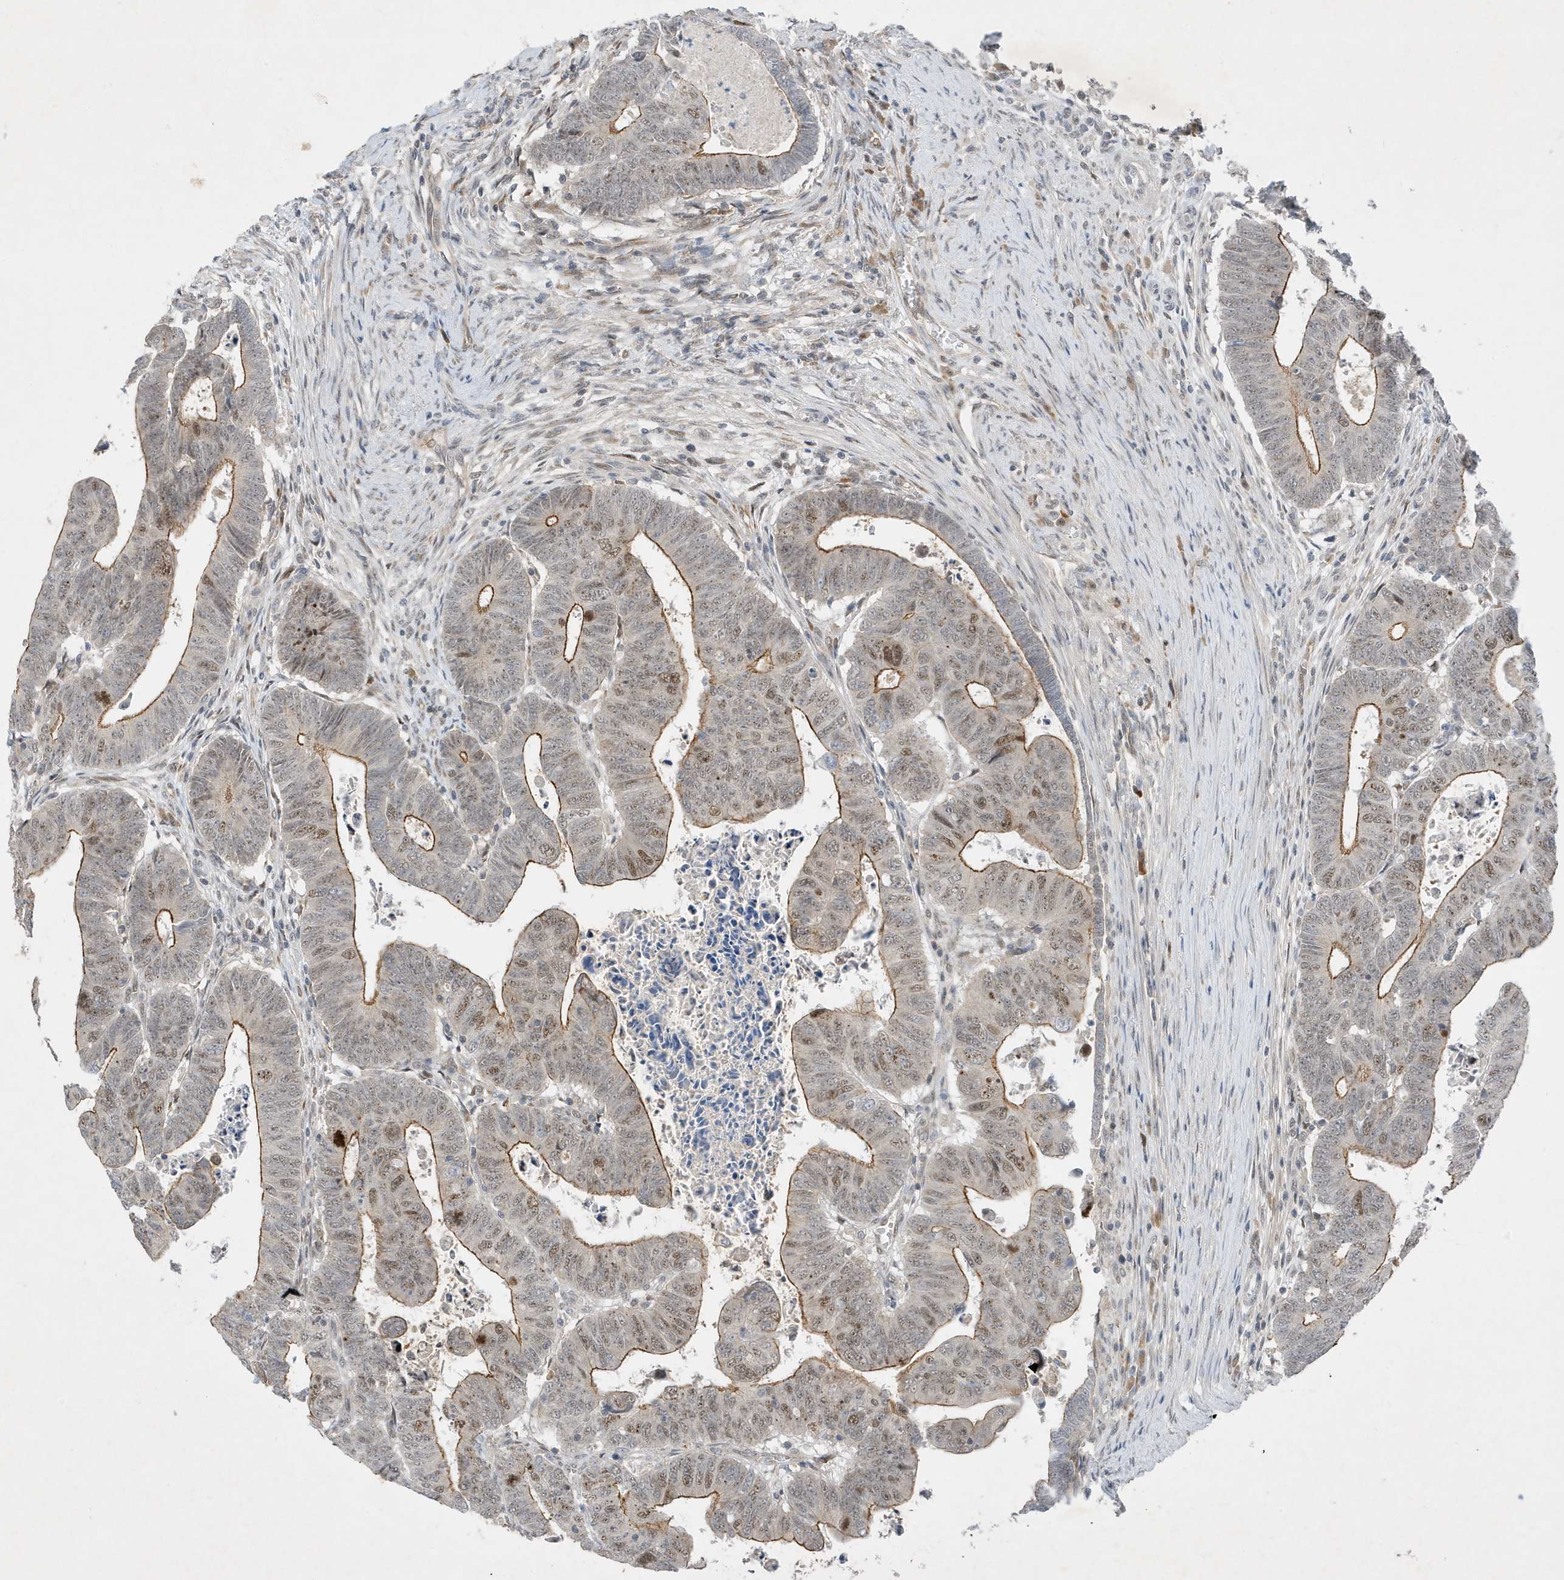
{"staining": {"intensity": "moderate", "quantity": "25%-75%", "location": "cytoplasmic/membranous,nuclear"}, "tissue": "colorectal cancer", "cell_type": "Tumor cells", "image_type": "cancer", "snomed": [{"axis": "morphology", "description": "Normal tissue, NOS"}, {"axis": "morphology", "description": "Adenocarcinoma, NOS"}, {"axis": "topography", "description": "Rectum"}], "caption": "Adenocarcinoma (colorectal) tissue reveals moderate cytoplasmic/membranous and nuclear staining in about 25%-75% of tumor cells, visualized by immunohistochemistry.", "gene": "MAST3", "patient": {"sex": "female", "age": 65}}